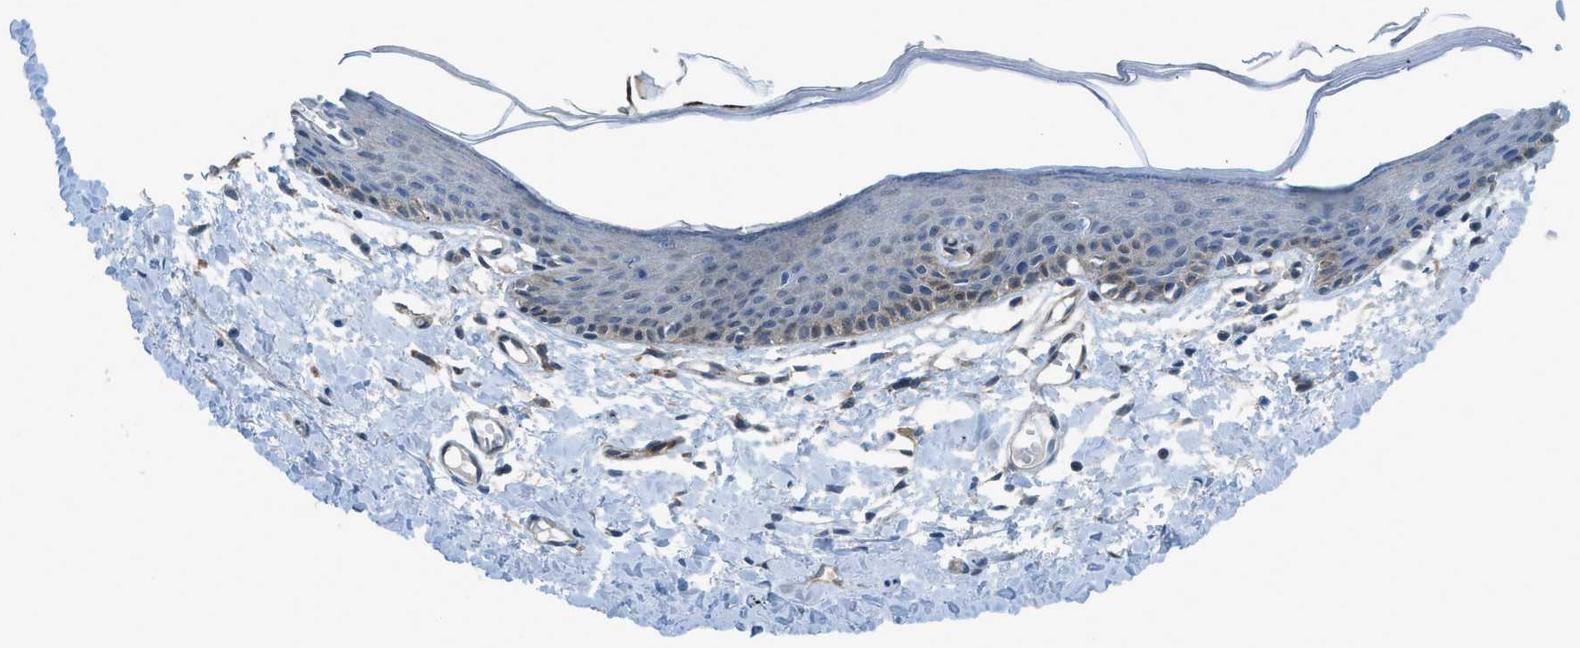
{"staining": {"intensity": "negative", "quantity": "none", "location": "none"}, "tissue": "skin", "cell_type": "Epidermal cells", "image_type": "normal", "snomed": [{"axis": "morphology", "description": "Normal tissue, NOS"}, {"axis": "topography", "description": "Vulva"}], "caption": "Epidermal cells show no significant expression in benign skin.", "gene": "PRKN", "patient": {"sex": "female", "age": 54}}